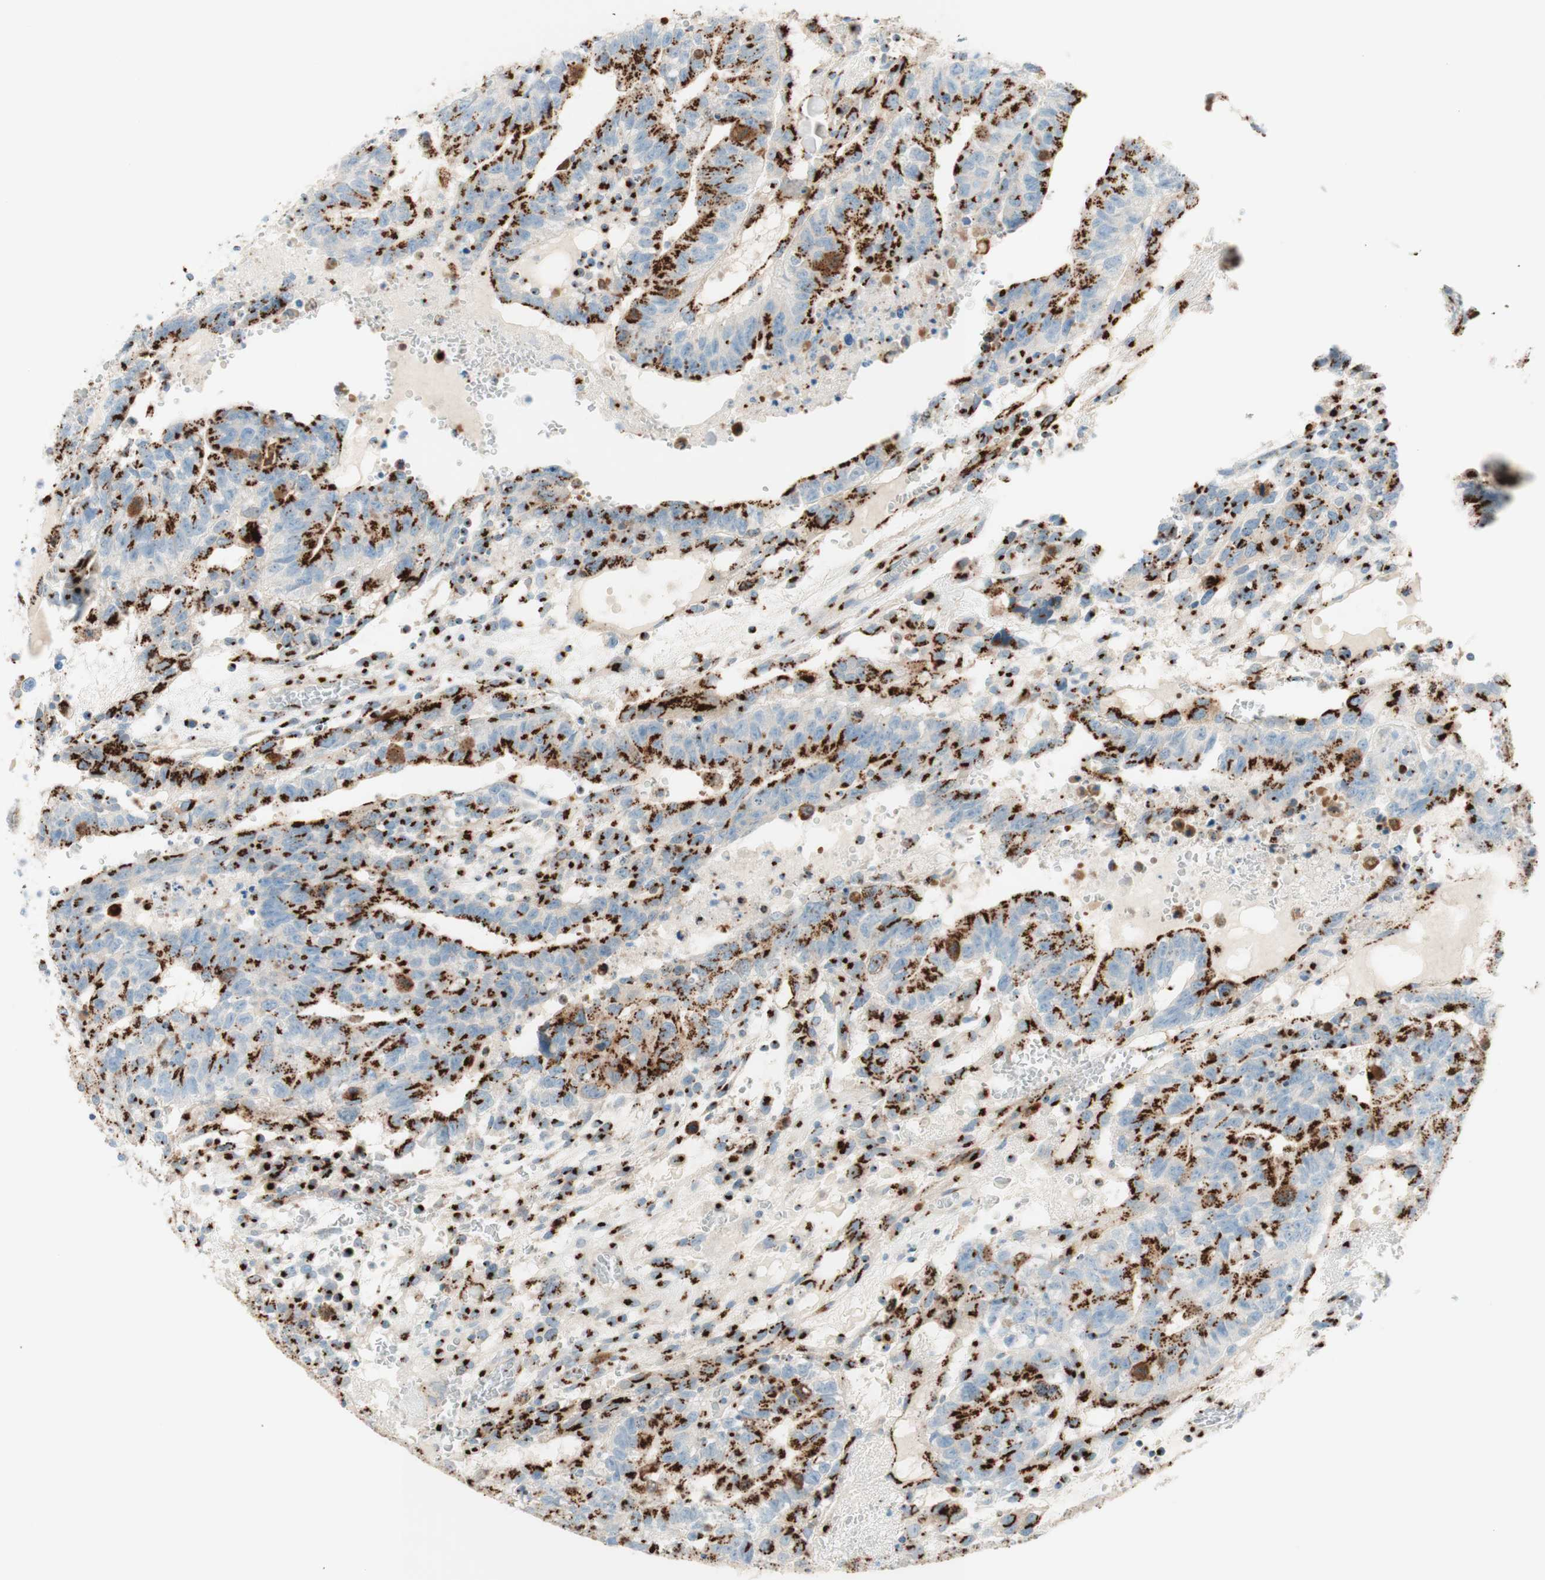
{"staining": {"intensity": "strong", "quantity": ">75%", "location": "cytoplasmic/membranous"}, "tissue": "testis cancer", "cell_type": "Tumor cells", "image_type": "cancer", "snomed": [{"axis": "morphology", "description": "Seminoma, NOS"}, {"axis": "morphology", "description": "Carcinoma, Embryonal, NOS"}, {"axis": "topography", "description": "Testis"}], "caption": "Testis embryonal carcinoma was stained to show a protein in brown. There is high levels of strong cytoplasmic/membranous staining in about >75% of tumor cells.", "gene": "GOLGB1", "patient": {"sex": "male", "age": 52}}